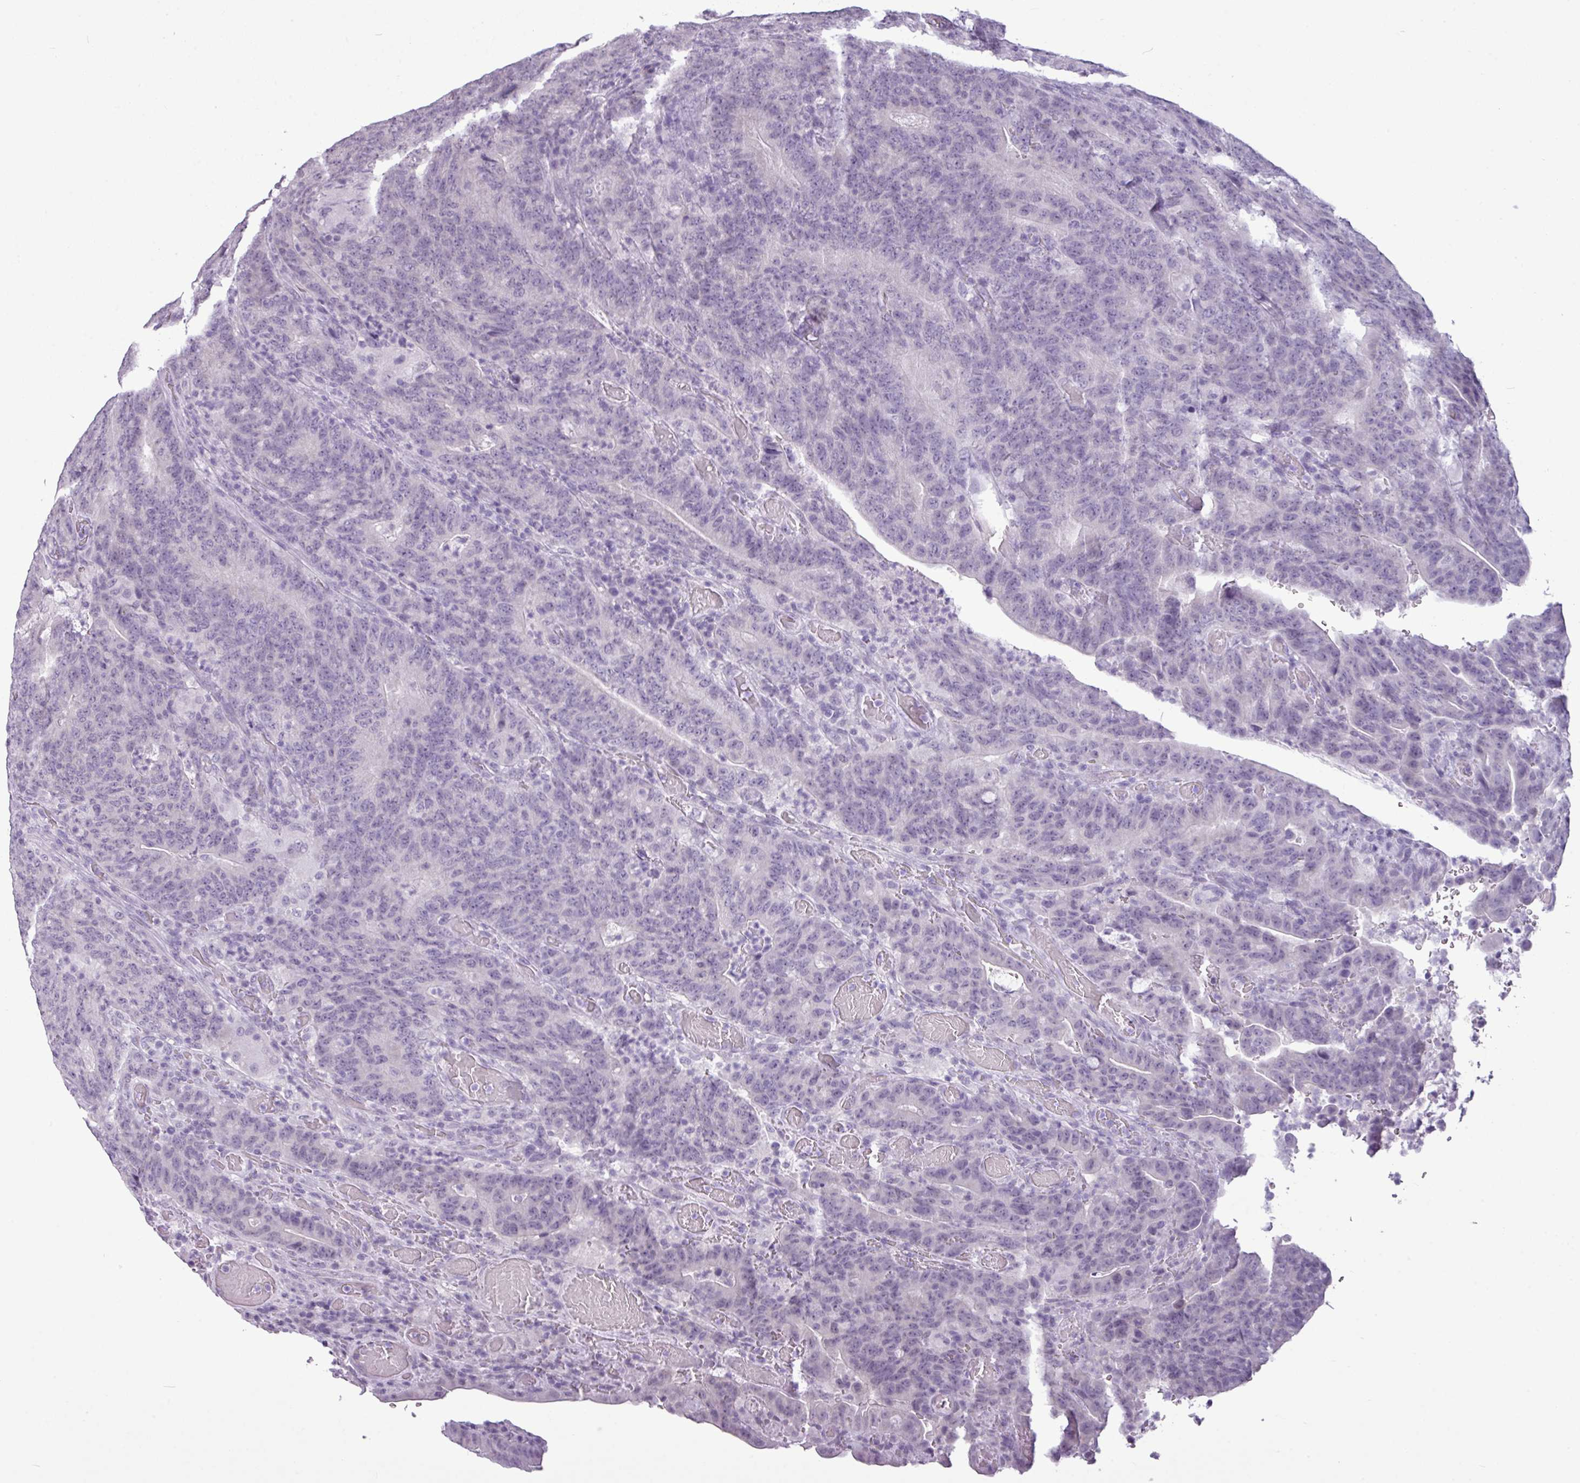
{"staining": {"intensity": "negative", "quantity": "none", "location": "none"}, "tissue": "colorectal cancer", "cell_type": "Tumor cells", "image_type": "cancer", "snomed": [{"axis": "morphology", "description": "Normal tissue, NOS"}, {"axis": "morphology", "description": "Adenocarcinoma, NOS"}, {"axis": "topography", "description": "Colon"}], "caption": "An image of human adenocarcinoma (colorectal) is negative for staining in tumor cells.", "gene": "AMY2A", "patient": {"sex": "female", "age": 75}}